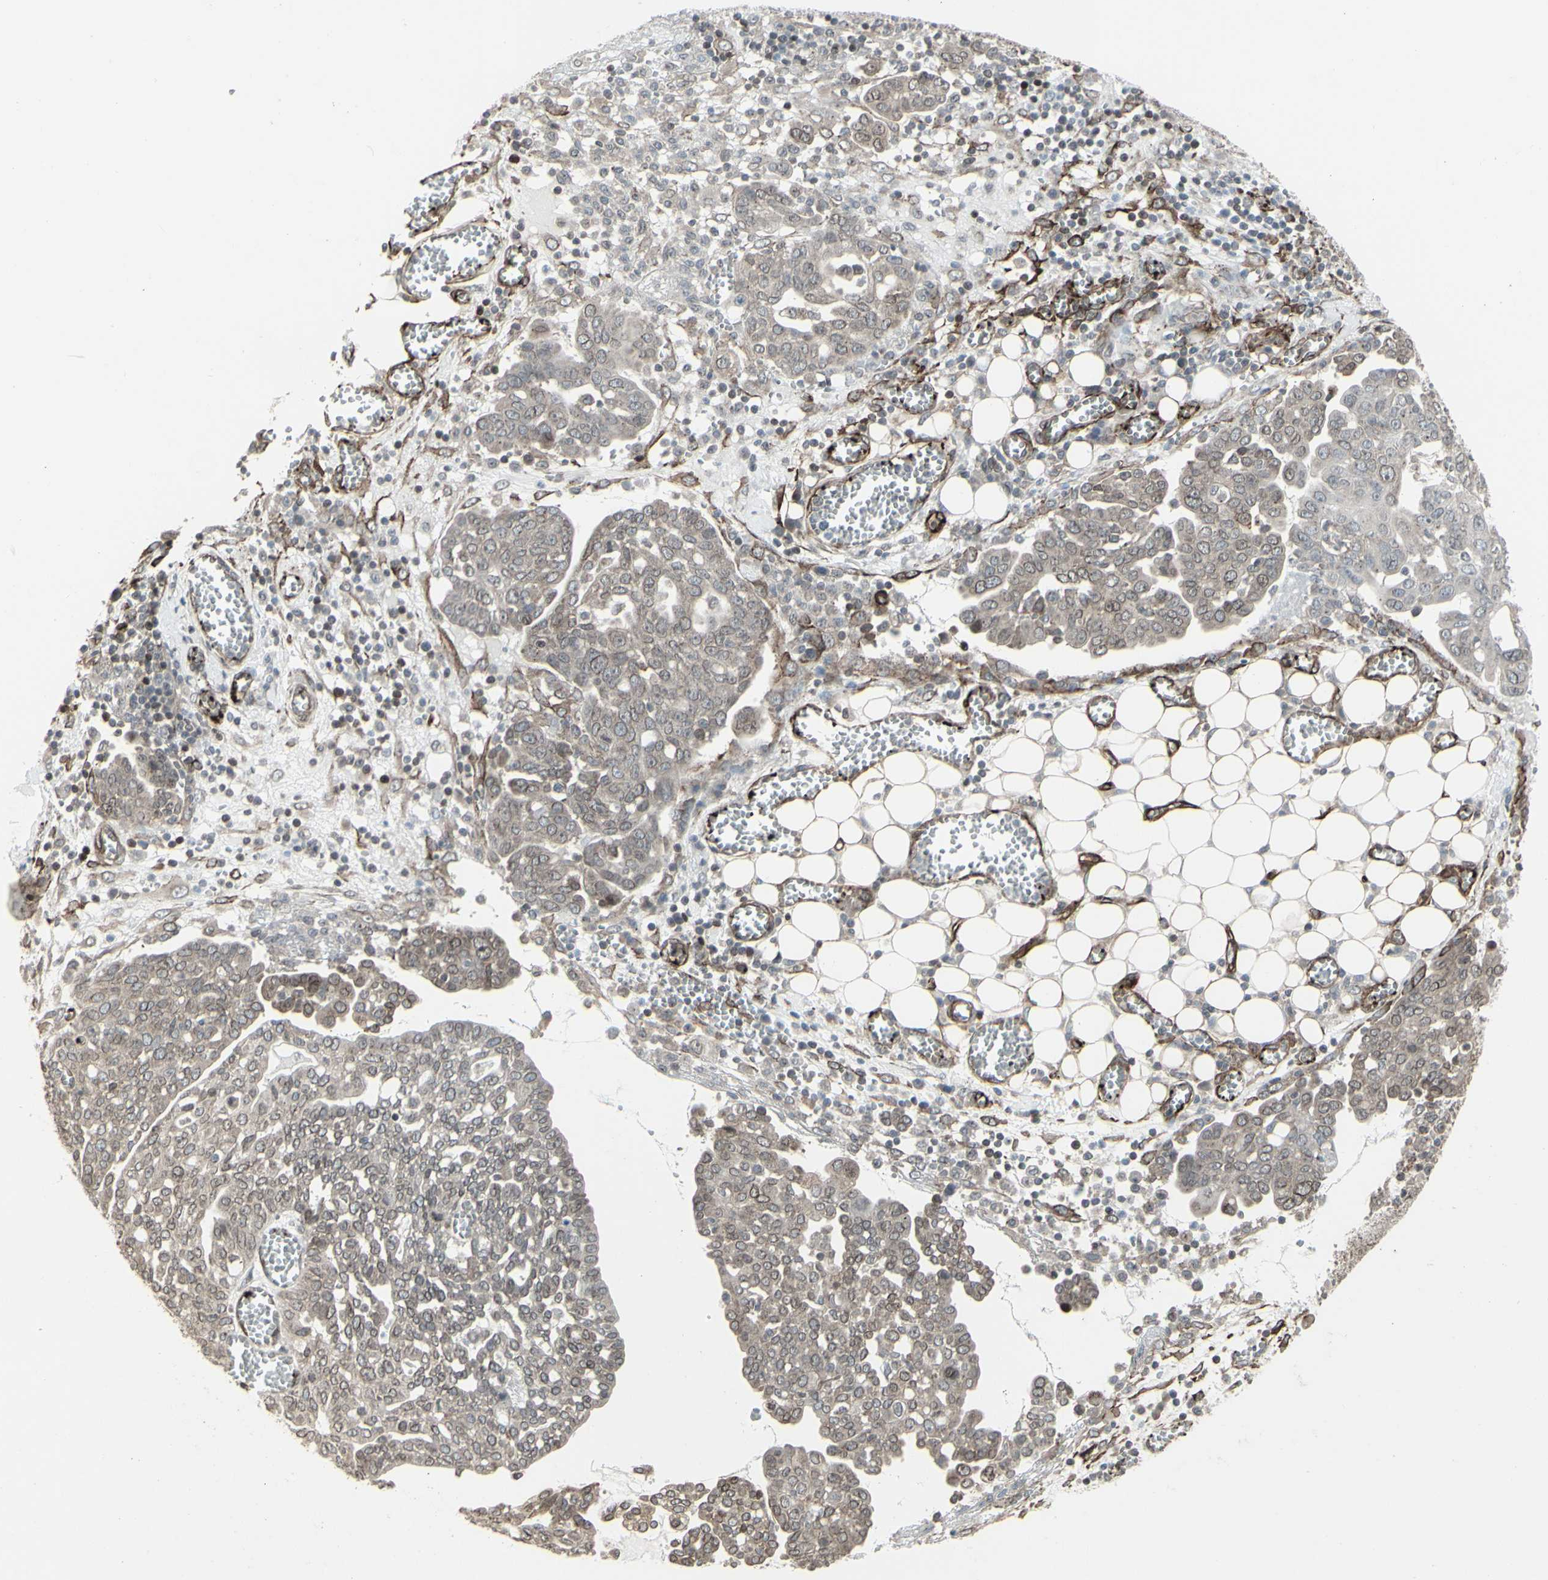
{"staining": {"intensity": "weak", "quantity": ">75%", "location": "cytoplasmic/membranous,nuclear"}, "tissue": "ovarian cancer", "cell_type": "Tumor cells", "image_type": "cancer", "snomed": [{"axis": "morphology", "description": "Cystadenocarcinoma, serous, NOS"}, {"axis": "topography", "description": "Soft tissue"}, {"axis": "topography", "description": "Ovary"}], "caption": "Ovarian cancer tissue shows weak cytoplasmic/membranous and nuclear staining in approximately >75% of tumor cells The staining was performed using DAB (3,3'-diaminobenzidine), with brown indicating positive protein expression. Nuclei are stained blue with hematoxylin.", "gene": "DTX3L", "patient": {"sex": "female", "age": 57}}